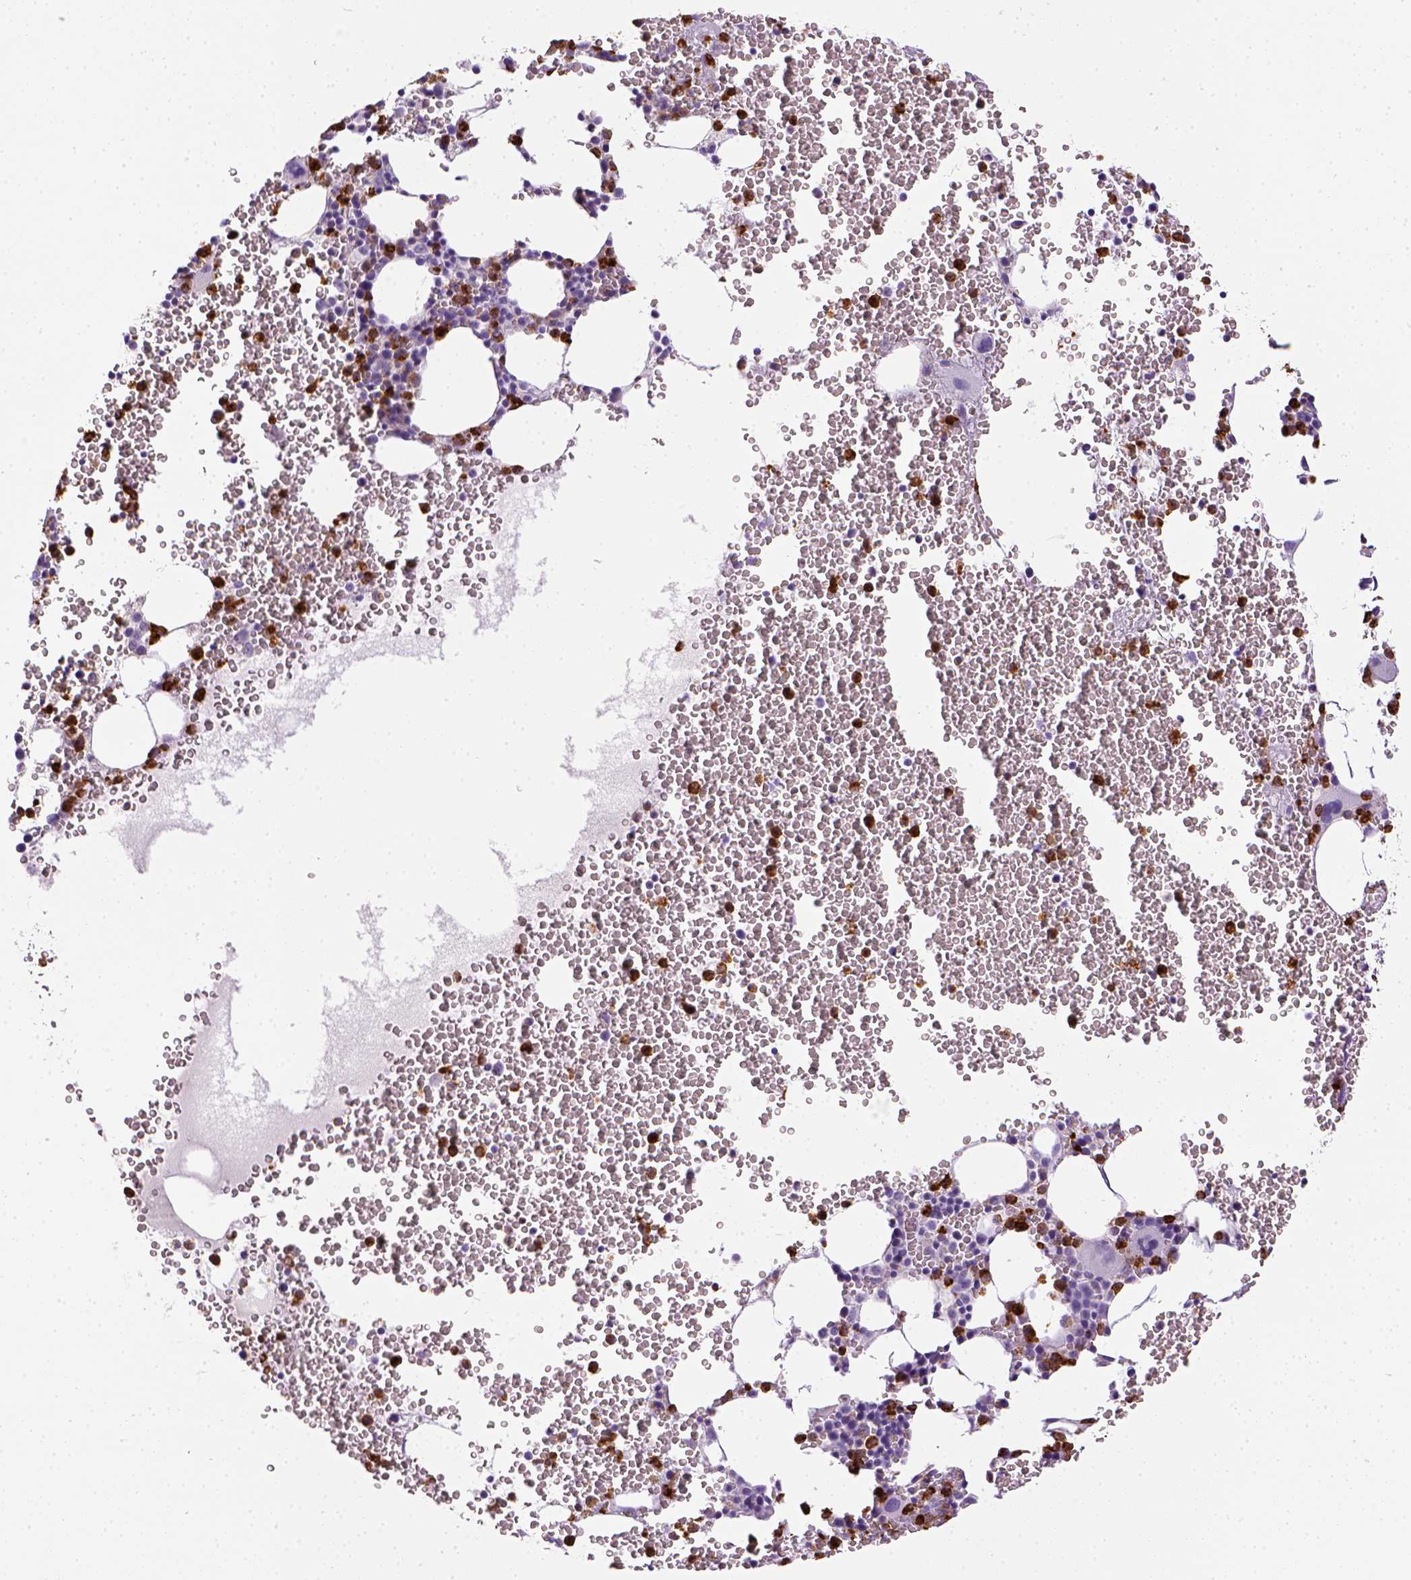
{"staining": {"intensity": "strong", "quantity": "25%-75%", "location": "cytoplasmic/membranous"}, "tissue": "bone marrow", "cell_type": "Hematopoietic cells", "image_type": "normal", "snomed": [{"axis": "morphology", "description": "Normal tissue, NOS"}, {"axis": "topography", "description": "Bone marrow"}], "caption": "A high amount of strong cytoplasmic/membranous positivity is identified in about 25%-75% of hematopoietic cells in normal bone marrow.", "gene": "ITGAM", "patient": {"sex": "male", "age": 82}}